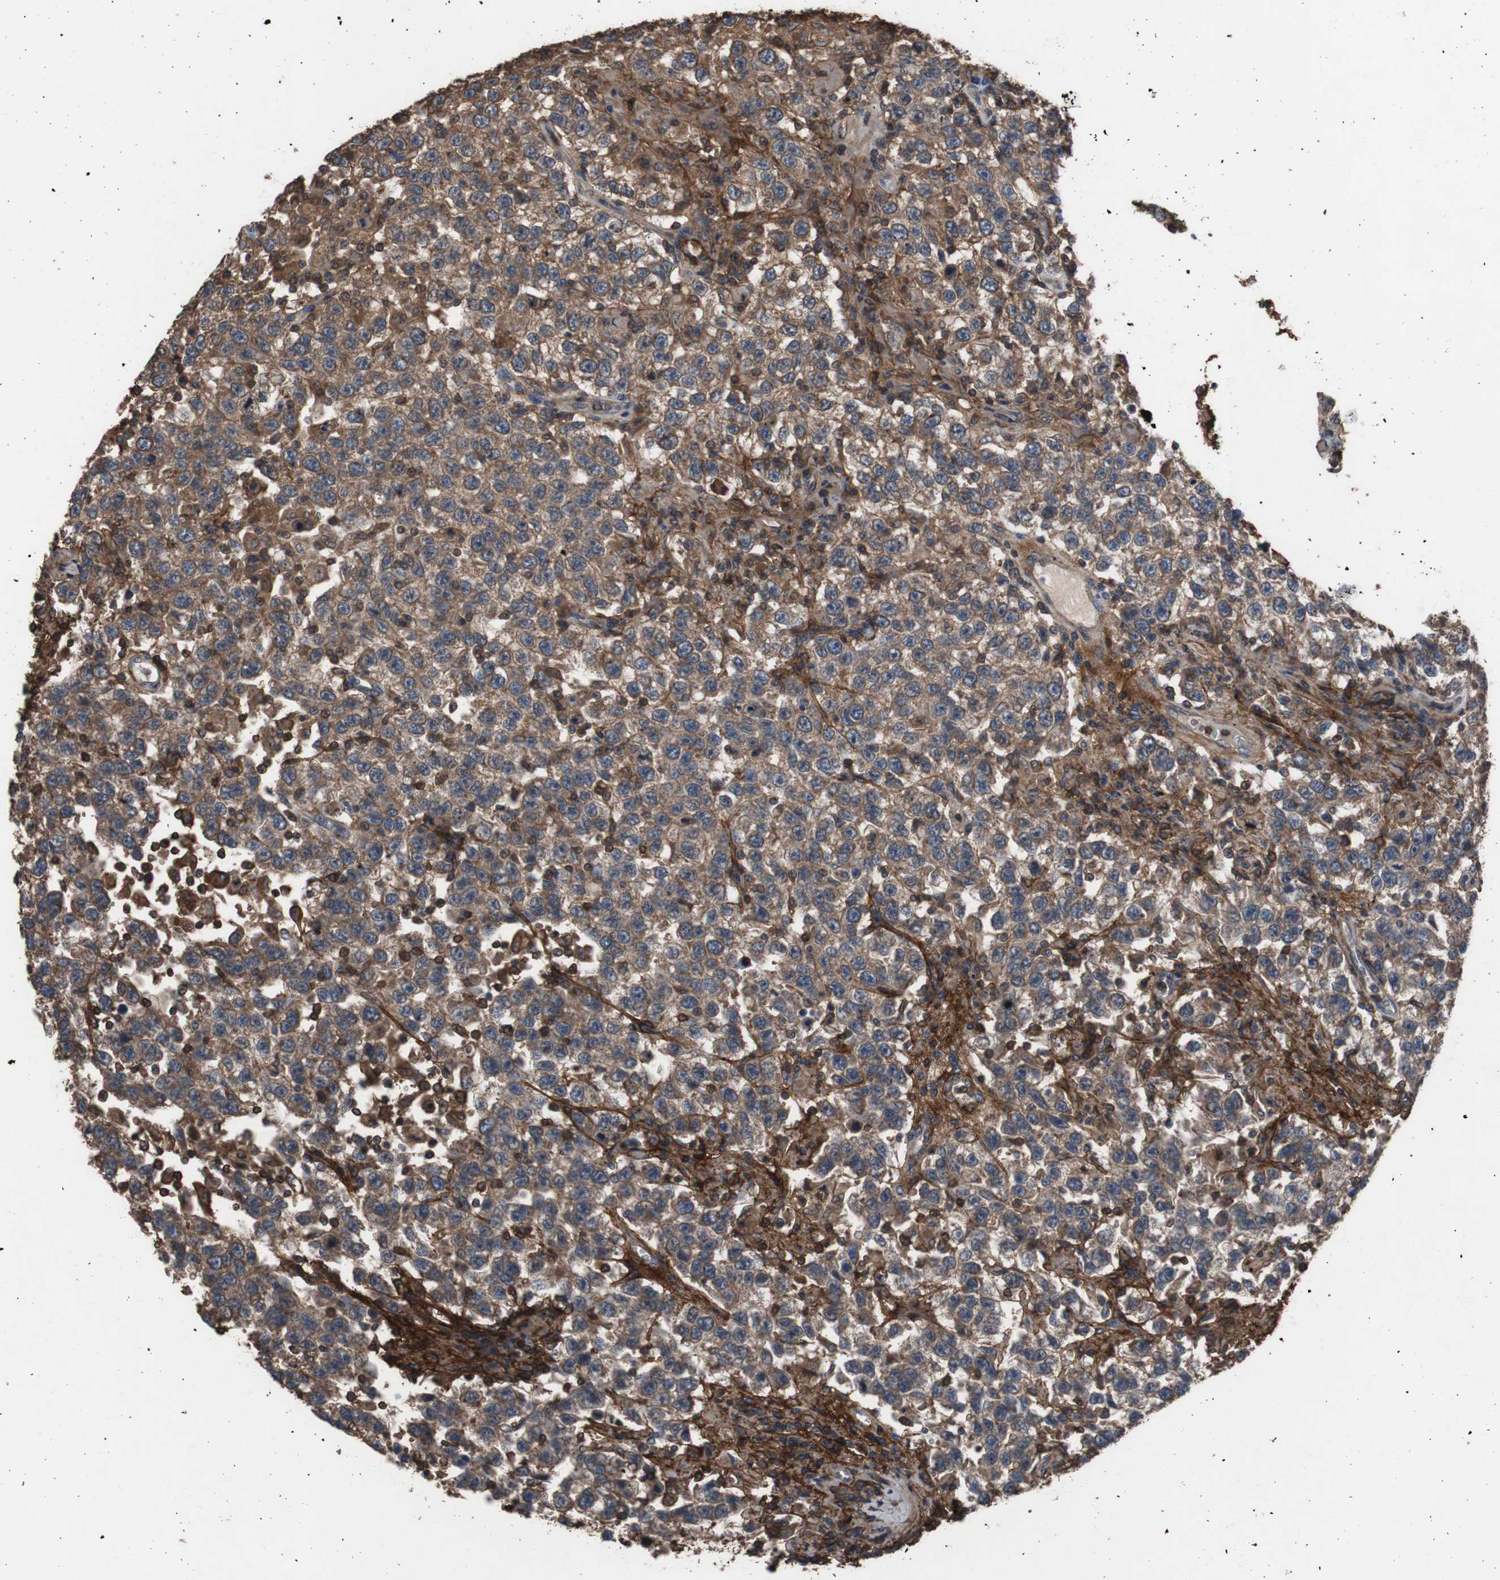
{"staining": {"intensity": "moderate", "quantity": ">75%", "location": "cytoplasmic/membranous"}, "tissue": "testis cancer", "cell_type": "Tumor cells", "image_type": "cancer", "snomed": [{"axis": "morphology", "description": "Seminoma, NOS"}, {"axis": "topography", "description": "Testis"}], "caption": "The immunohistochemical stain labels moderate cytoplasmic/membranous positivity in tumor cells of testis cancer tissue.", "gene": "COL6A2", "patient": {"sex": "male", "age": 41}}